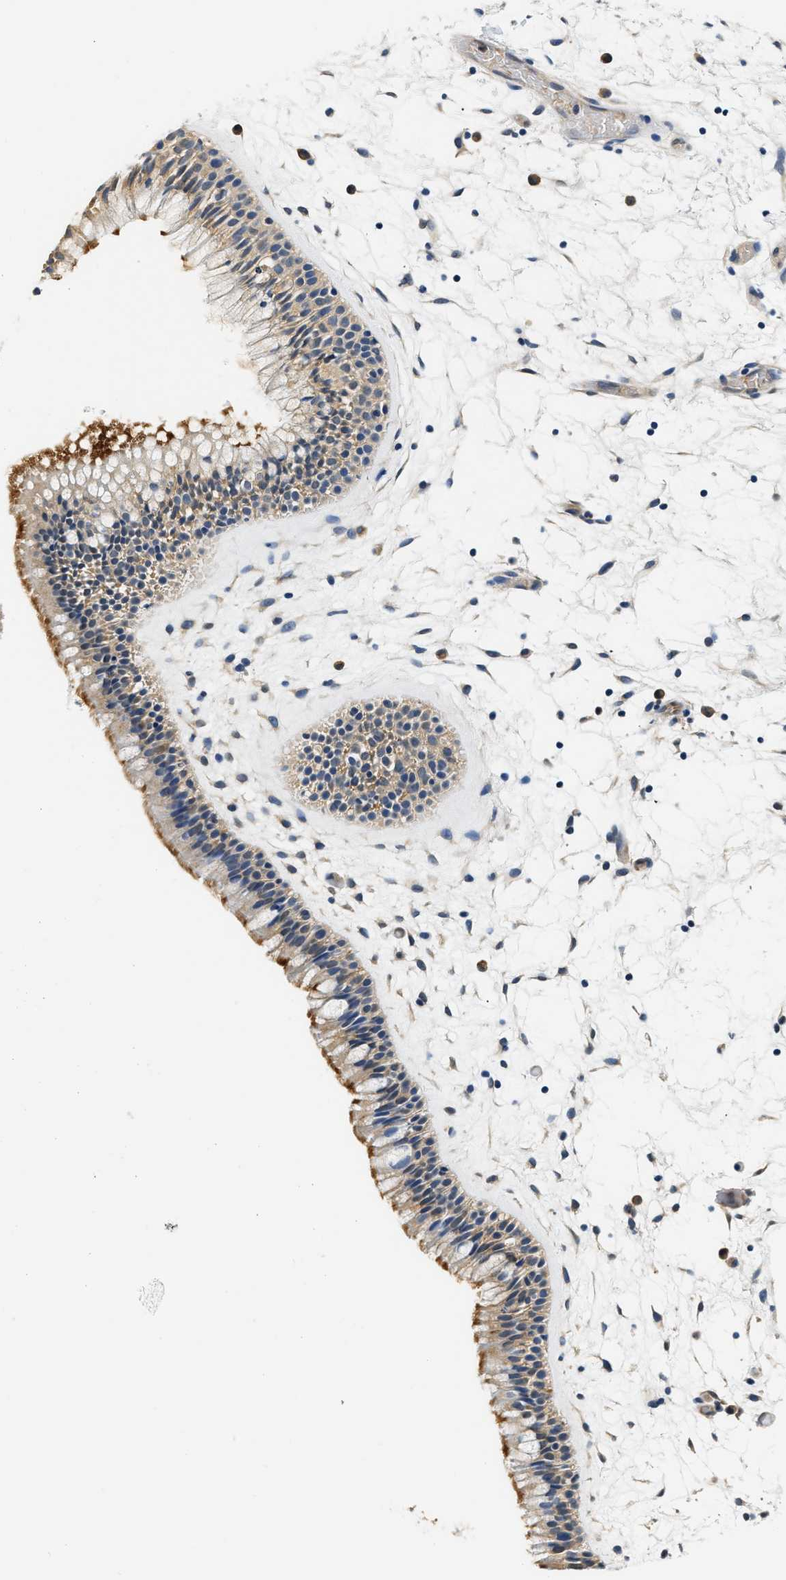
{"staining": {"intensity": "moderate", "quantity": ">75%", "location": "cytoplasmic/membranous"}, "tissue": "nasopharynx", "cell_type": "Respiratory epithelial cells", "image_type": "normal", "snomed": [{"axis": "morphology", "description": "Normal tissue, NOS"}, {"axis": "morphology", "description": "Inflammation, NOS"}, {"axis": "topography", "description": "Nasopharynx"}], "caption": "This image displays unremarkable nasopharynx stained with immunohistochemistry to label a protein in brown. The cytoplasmic/membranous of respiratory epithelial cells show moderate positivity for the protein. Nuclei are counter-stained blue.", "gene": "BCL7C", "patient": {"sex": "male", "age": 48}}